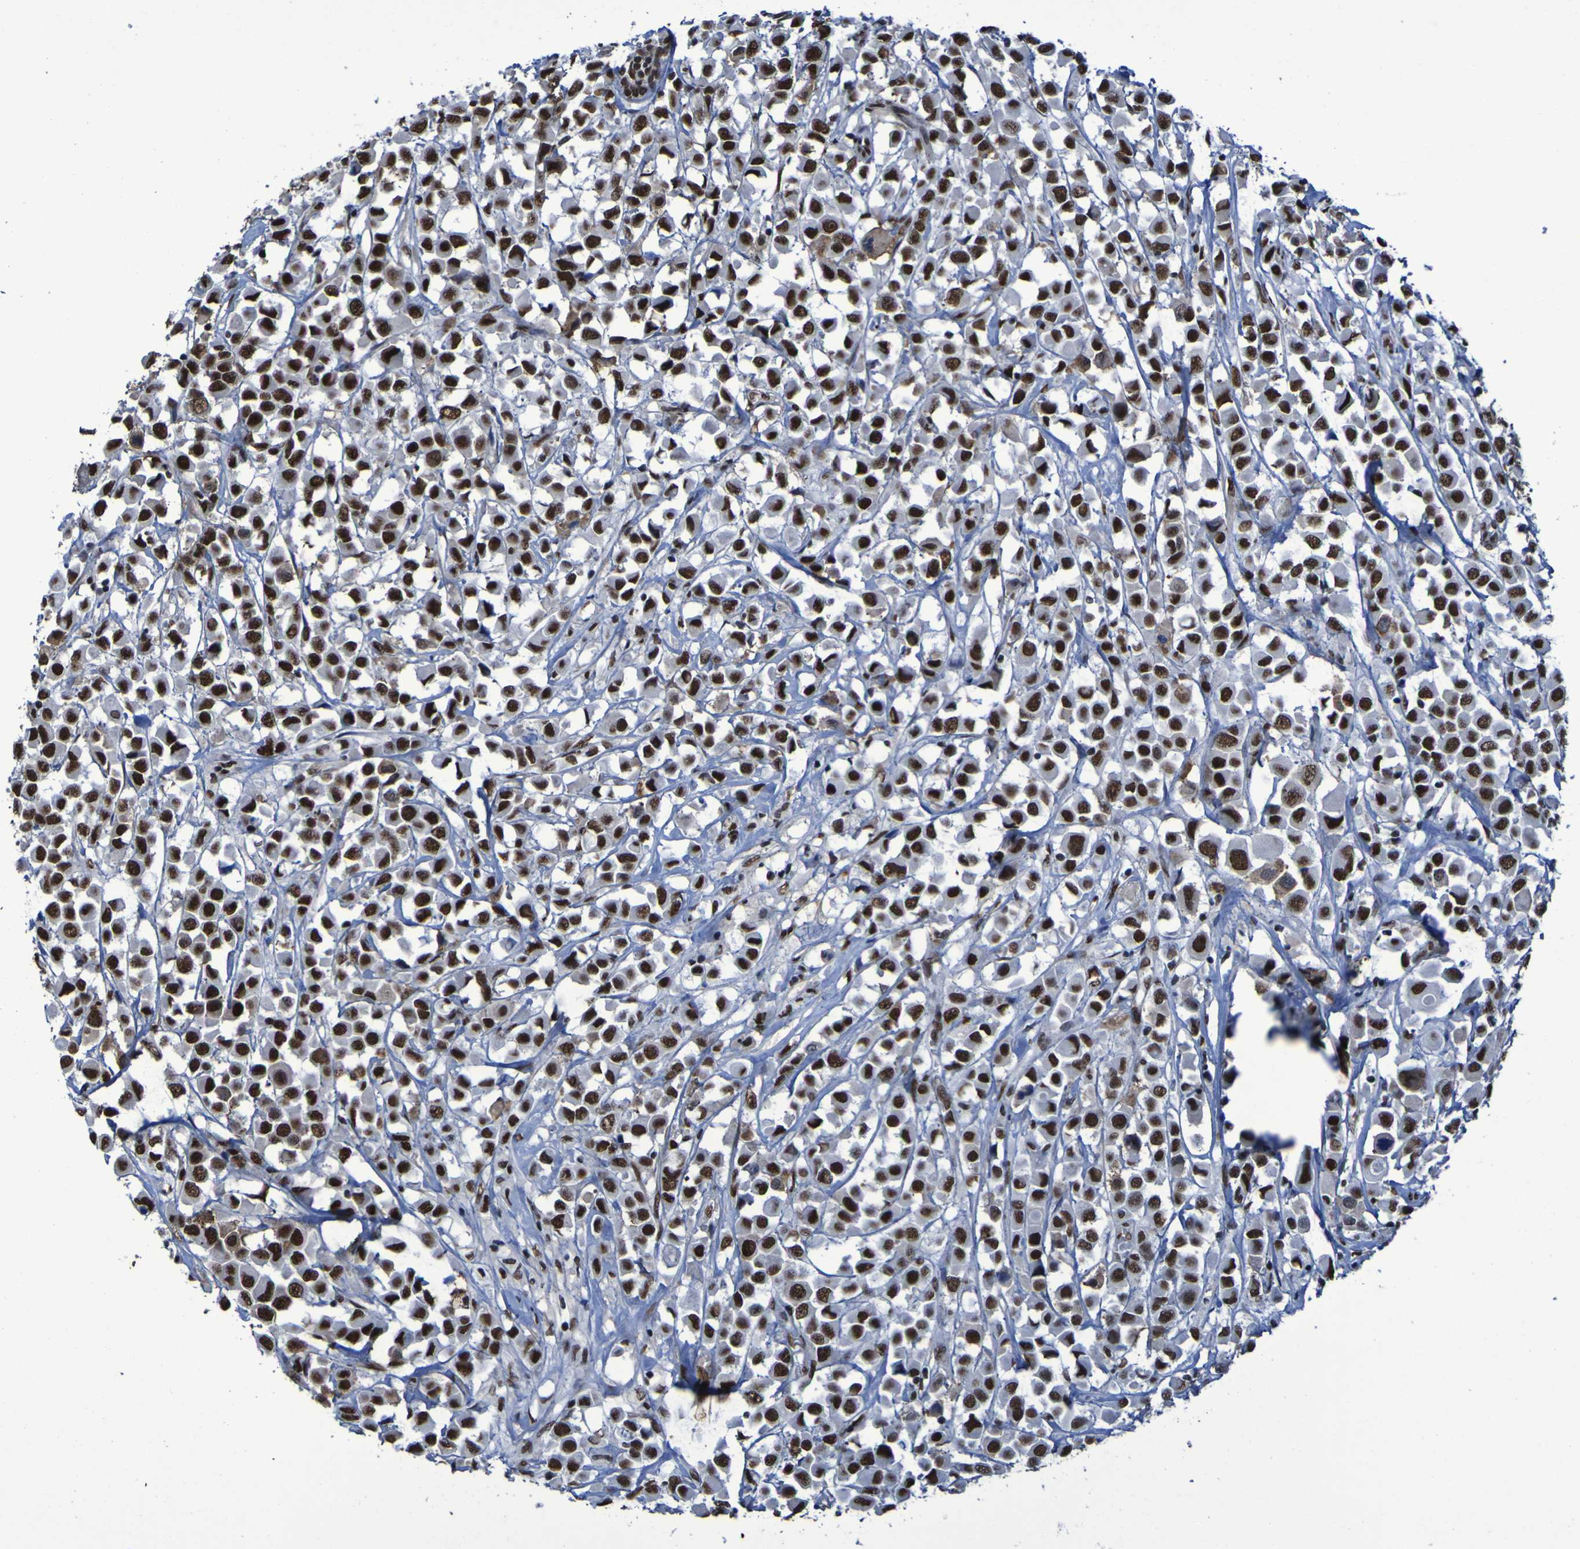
{"staining": {"intensity": "strong", "quantity": ">75%", "location": "nuclear"}, "tissue": "breast cancer", "cell_type": "Tumor cells", "image_type": "cancer", "snomed": [{"axis": "morphology", "description": "Duct carcinoma"}, {"axis": "topography", "description": "Breast"}], "caption": "Protein analysis of breast infiltrating ductal carcinoma tissue demonstrates strong nuclear expression in about >75% of tumor cells.", "gene": "HNRNPR", "patient": {"sex": "female", "age": 61}}